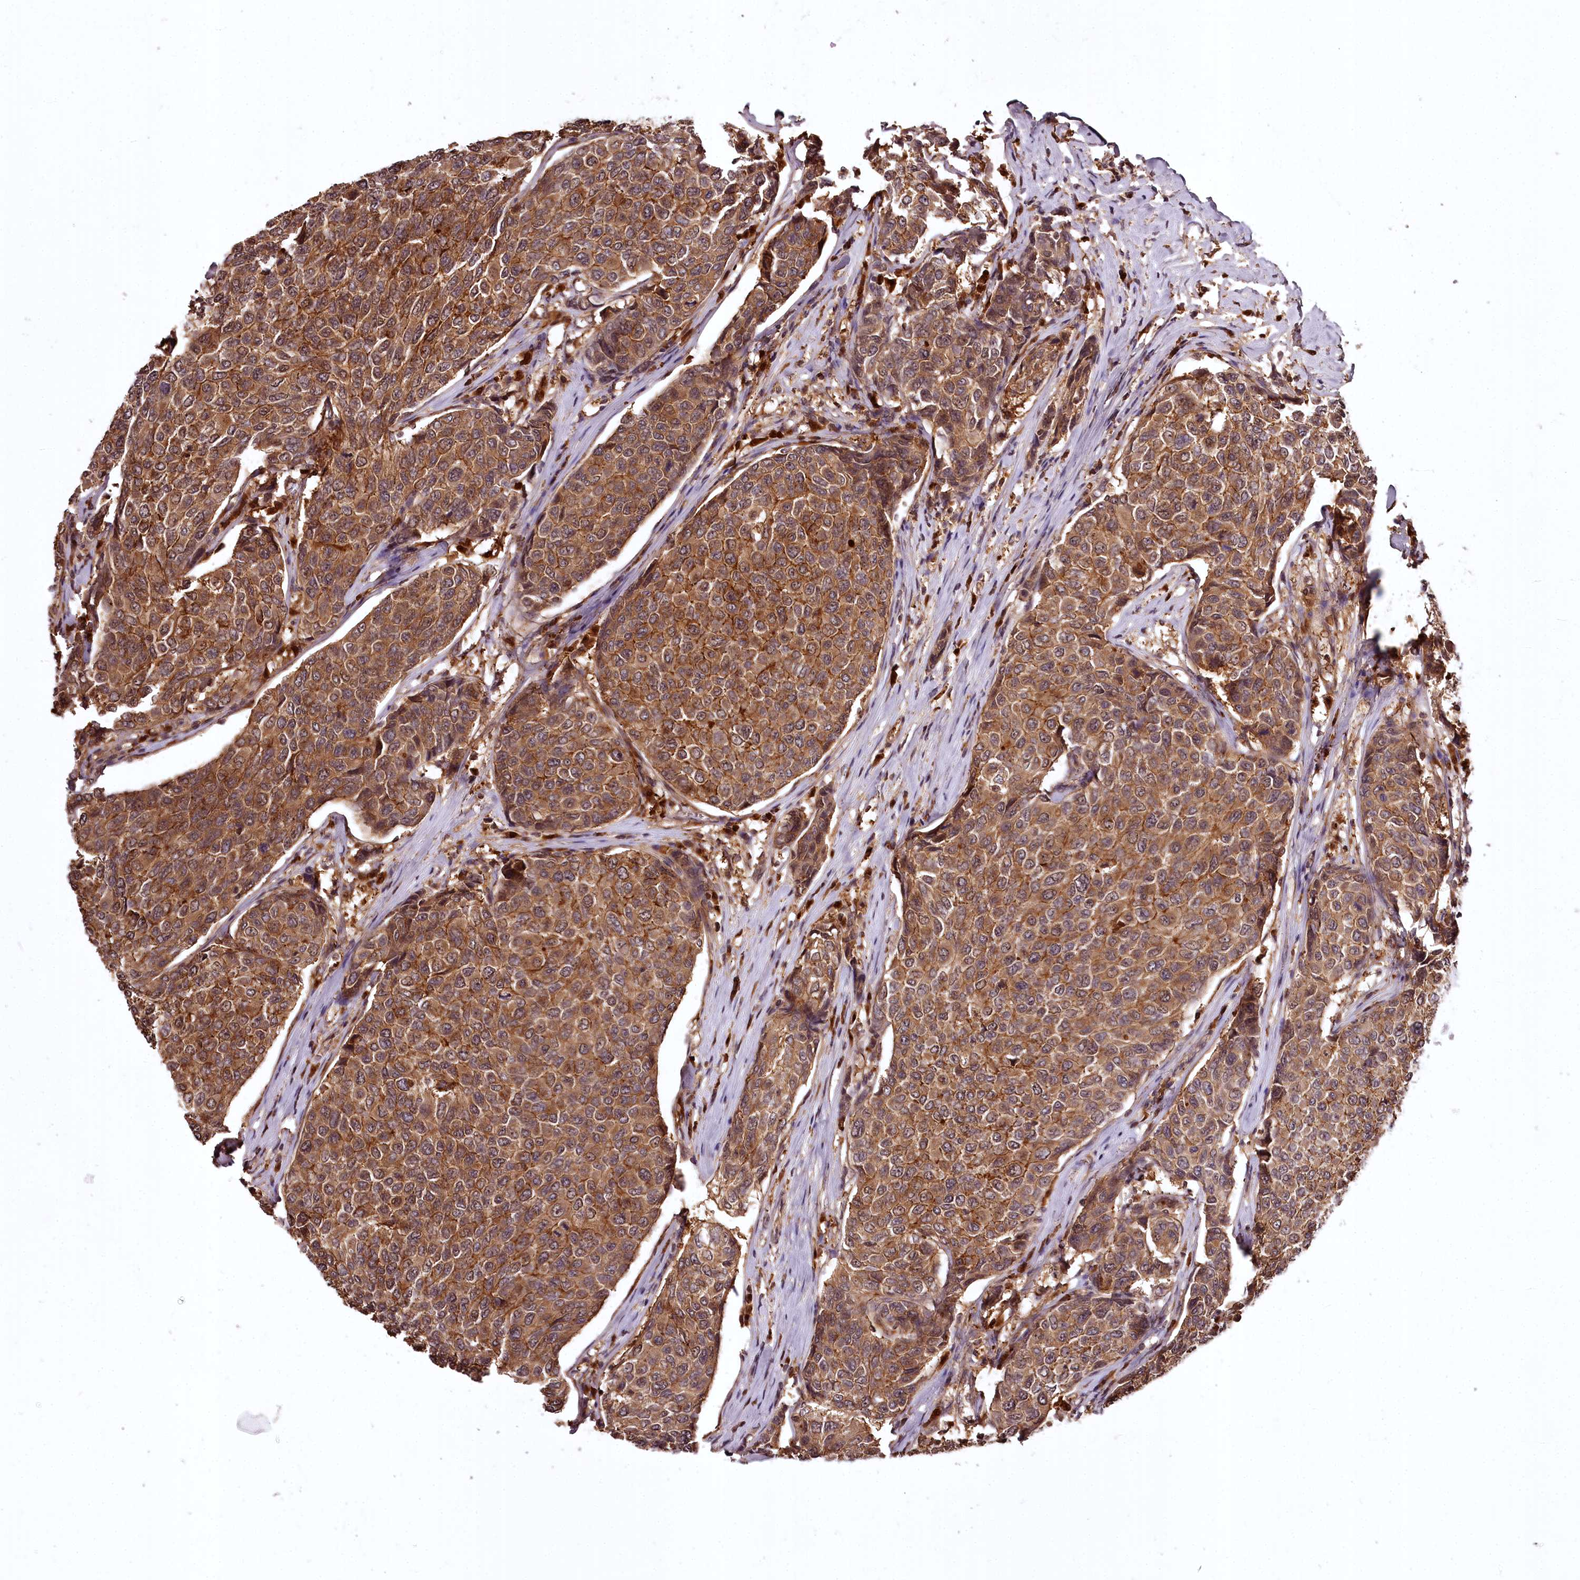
{"staining": {"intensity": "strong", "quantity": ">75%", "location": "cytoplasmic/membranous"}, "tissue": "breast cancer", "cell_type": "Tumor cells", "image_type": "cancer", "snomed": [{"axis": "morphology", "description": "Duct carcinoma"}, {"axis": "topography", "description": "Breast"}], "caption": "Breast cancer tissue exhibits strong cytoplasmic/membranous staining in approximately >75% of tumor cells, visualized by immunohistochemistry.", "gene": "TTC12", "patient": {"sex": "female", "age": 55}}